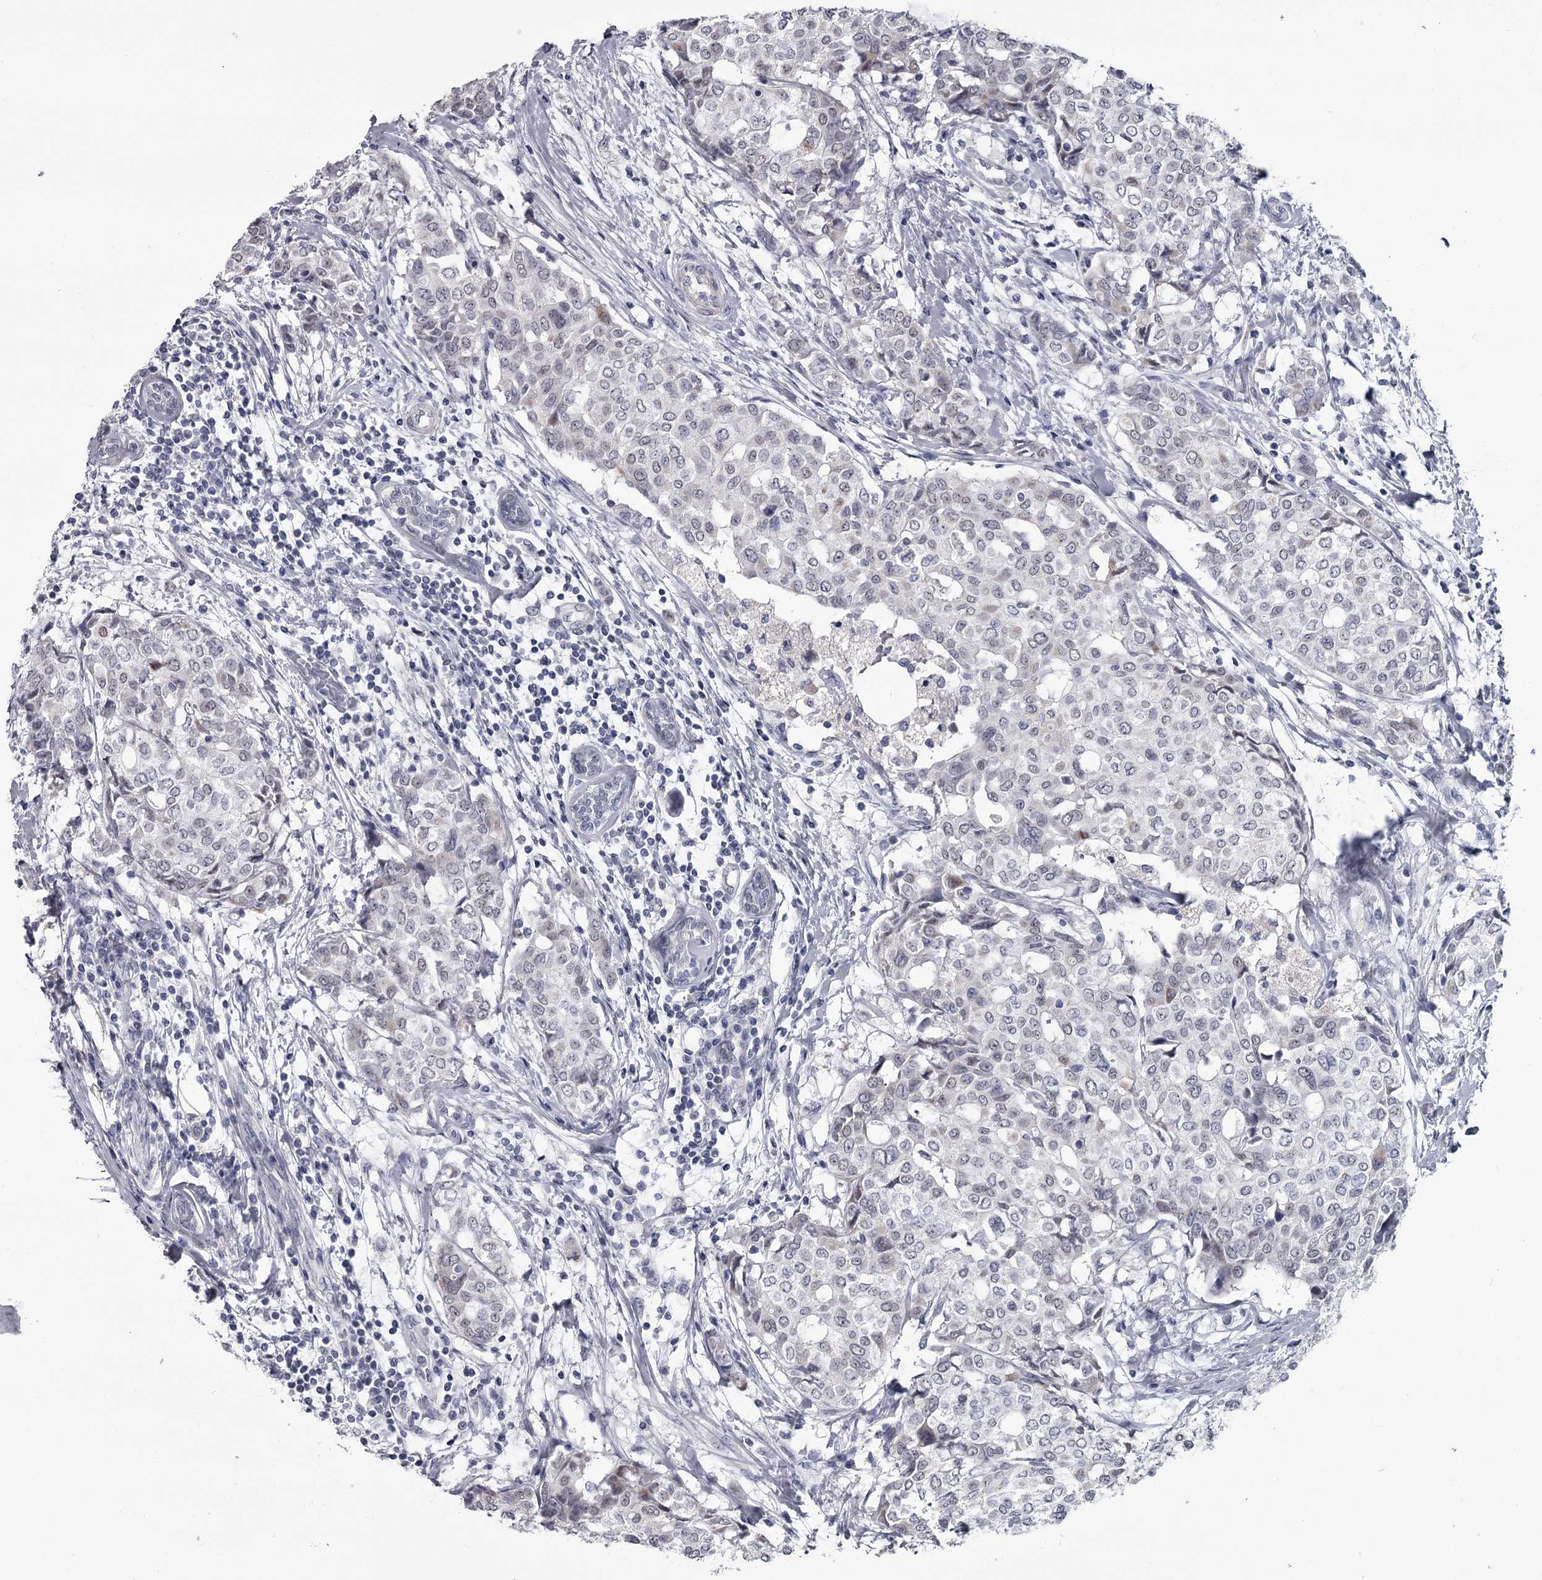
{"staining": {"intensity": "negative", "quantity": "none", "location": "none"}, "tissue": "breast cancer", "cell_type": "Tumor cells", "image_type": "cancer", "snomed": [{"axis": "morphology", "description": "Lobular carcinoma"}, {"axis": "topography", "description": "Breast"}], "caption": "Immunohistochemistry histopathology image of human lobular carcinoma (breast) stained for a protein (brown), which reveals no expression in tumor cells.", "gene": "PRPF40B", "patient": {"sex": "female", "age": 51}}